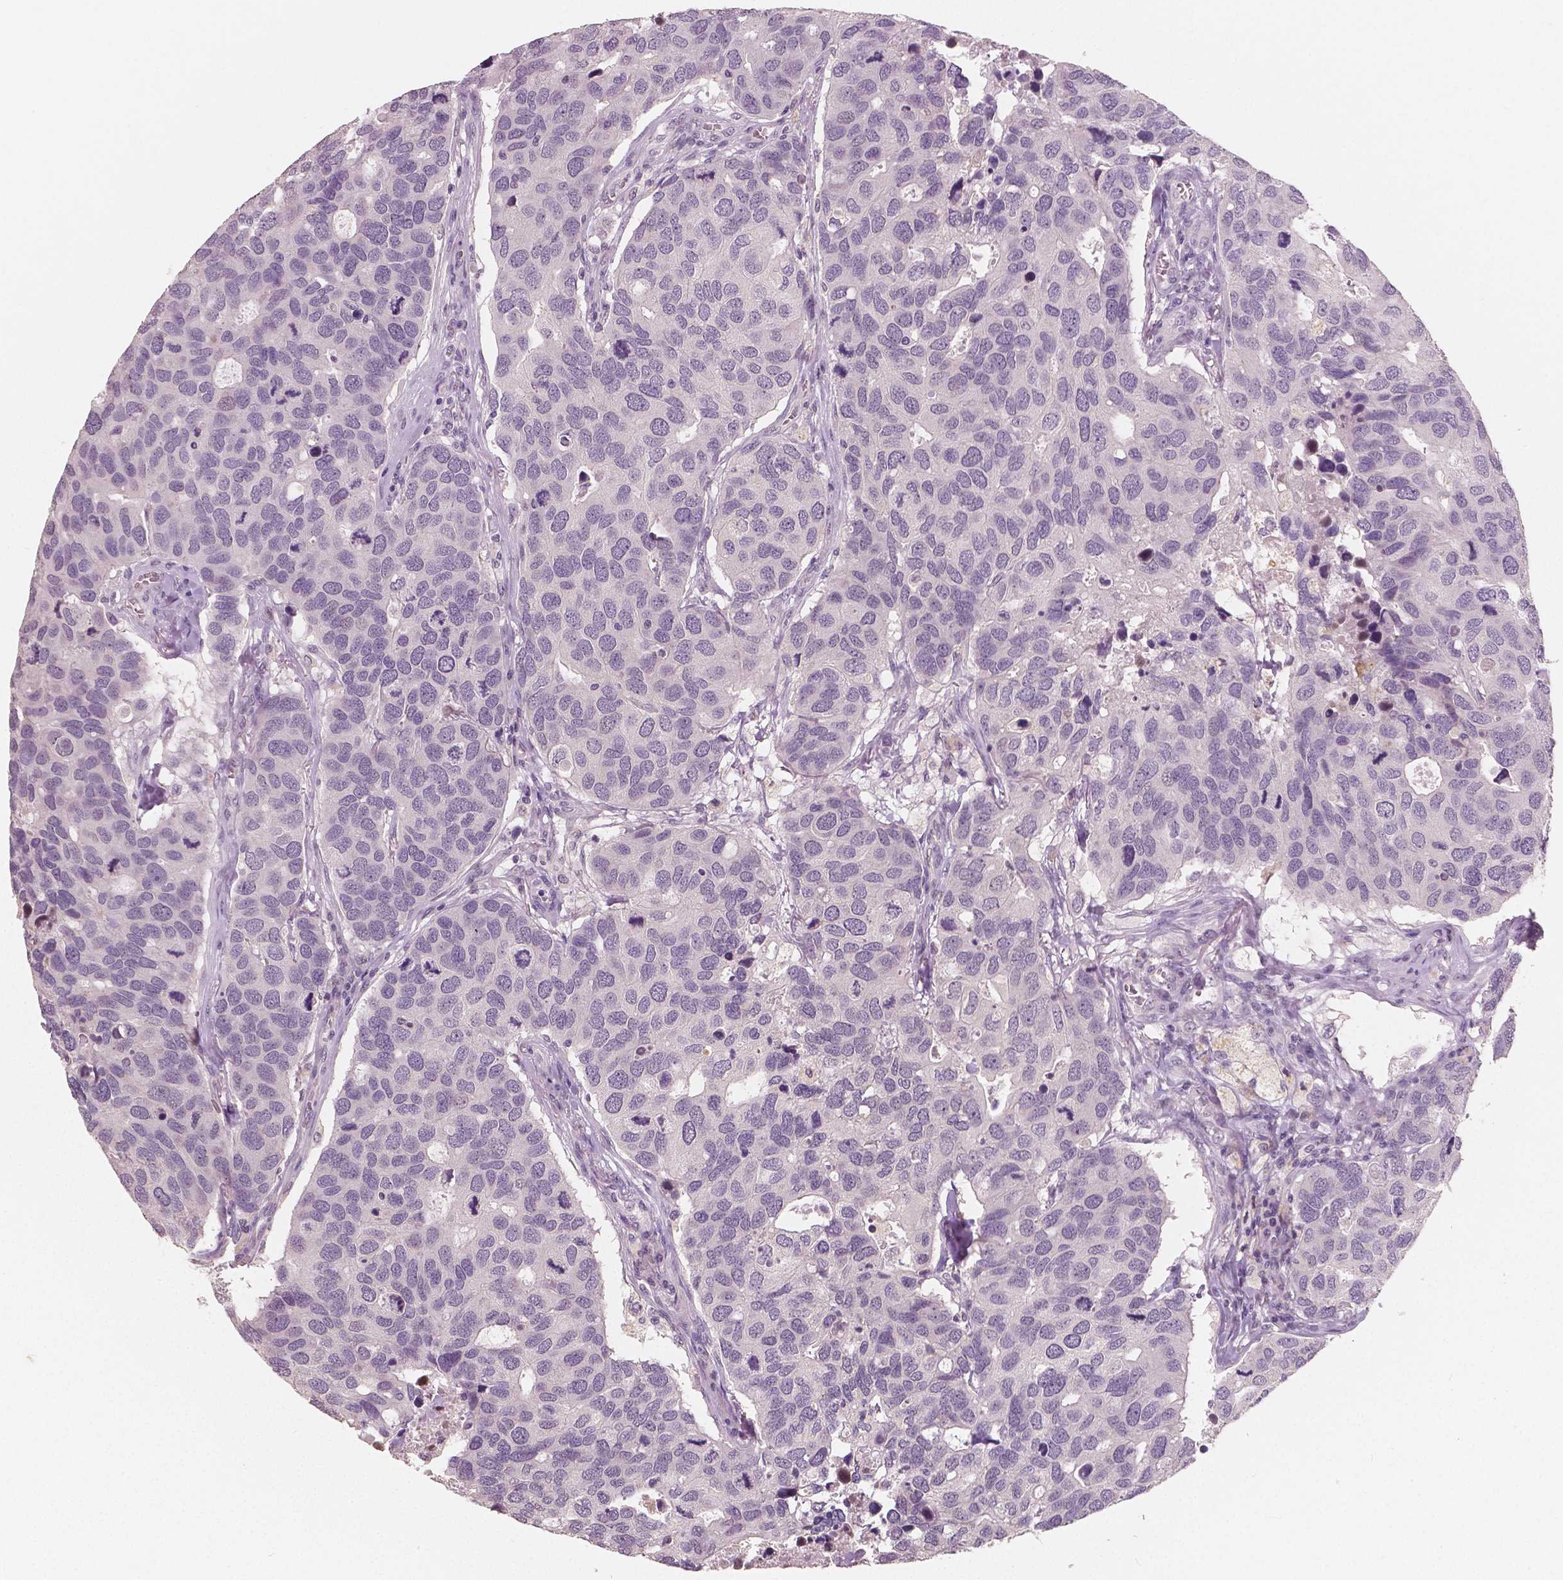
{"staining": {"intensity": "negative", "quantity": "none", "location": "none"}, "tissue": "breast cancer", "cell_type": "Tumor cells", "image_type": "cancer", "snomed": [{"axis": "morphology", "description": "Duct carcinoma"}, {"axis": "topography", "description": "Breast"}], "caption": "Immunohistochemistry (IHC) histopathology image of intraductal carcinoma (breast) stained for a protein (brown), which demonstrates no expression in tumor cells.", "gene": "RNASE7", "patient": {"sex": "female", "age": 83}}